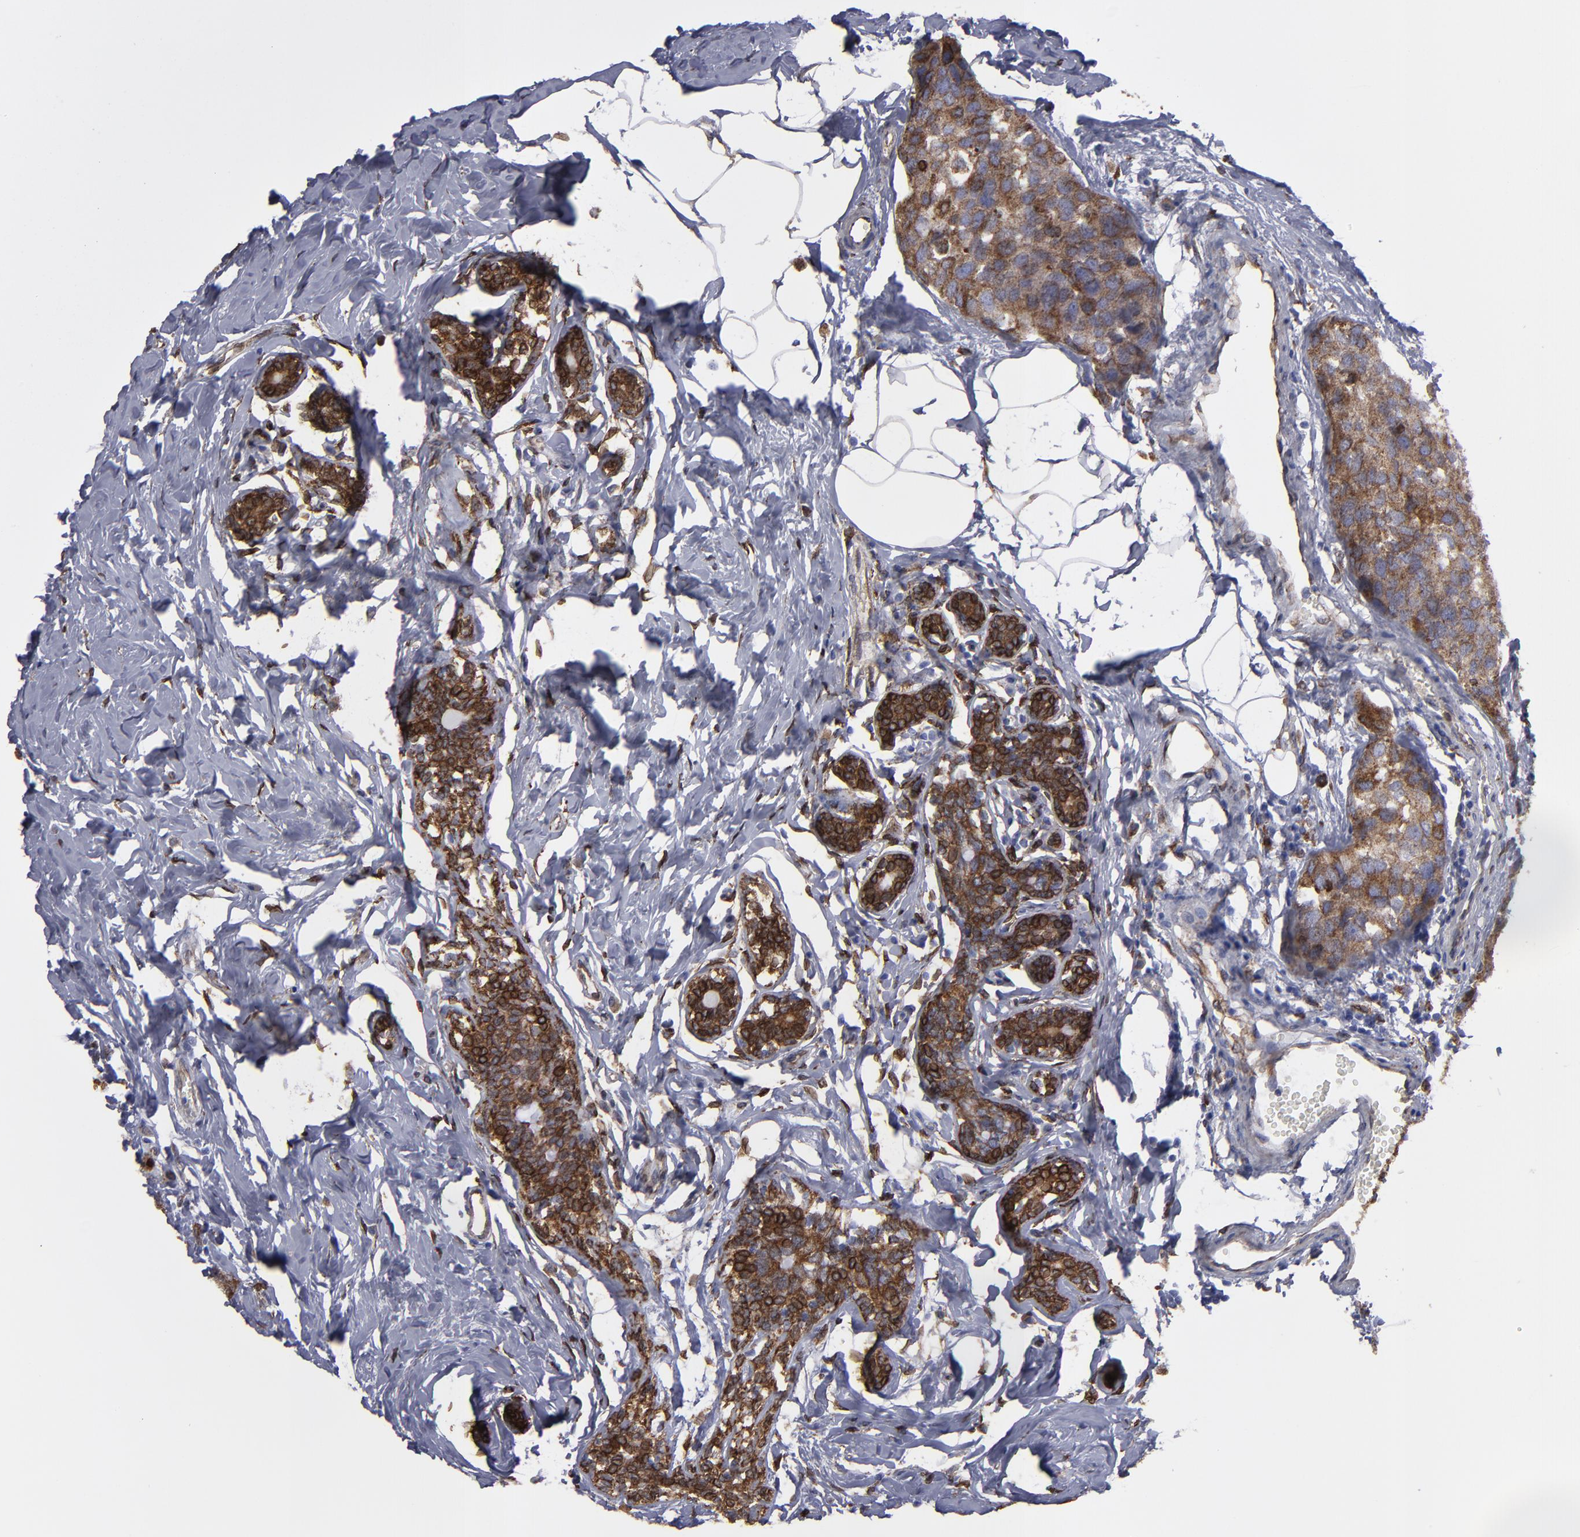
{"staining": {"intensity": "strong", "quantity": ">75%", "location": "cytoplasmic/membranous"}, "tissue": "breast cancer", "cell_type": "Tumor cells", "image_type": "cancer", "snomed": [{"axis": "morphology", "description": "Normal tissue, NOS"}, {"axis": "morphology", "description": "Duct carcinoma"}, {"axis": "topography", "description": "Breast"}], "caption": "This photomicrograph exhibits immunohistochemistry (IHC) staining of human breast invasive ductal carcinoma, with high strong cytoplasmic/membranous staining in about >75% of tumor cells.", "gene": "ERLIN2", "patient": {"sex": "female", "age": 50}}